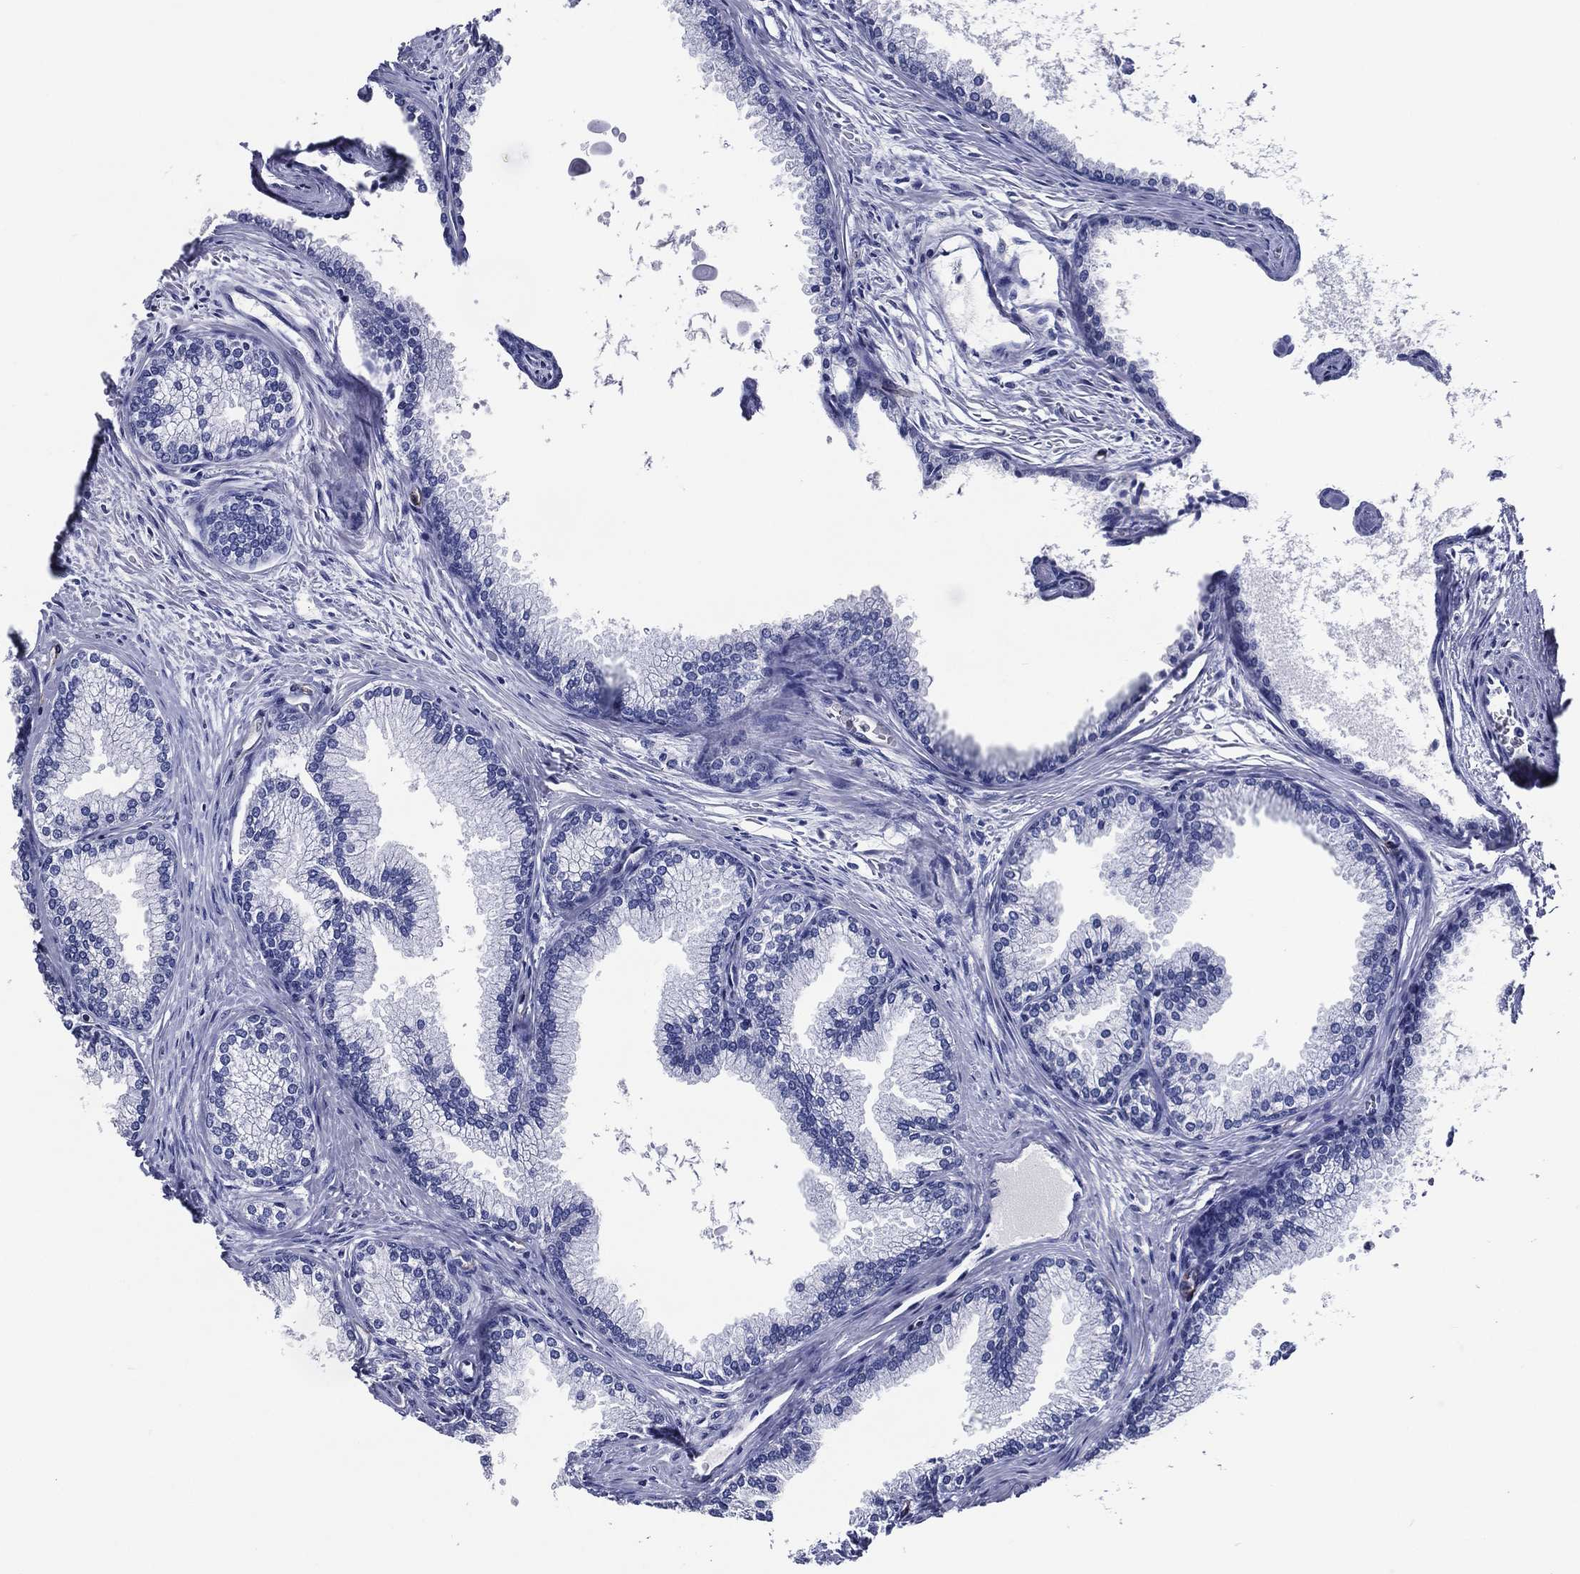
{"staining": {"intensity": "negative", "quantity": "none", "location": "none"}, "tissue": "prostate", "cell_type": "Glandular cells", "image_type": "normal", "snomed": [{"axis": "morphology", "description": "Normal tissue, NOS"}, {"axis": "topography", "description": "Prostate"}], "caption": "This is a histopathology image of immunohistochemistry staining of unremarkable prostate, which shows no expression in glandular cells.", "gene": "ACE2", "patient": {"sex": "male", "age": 72}}